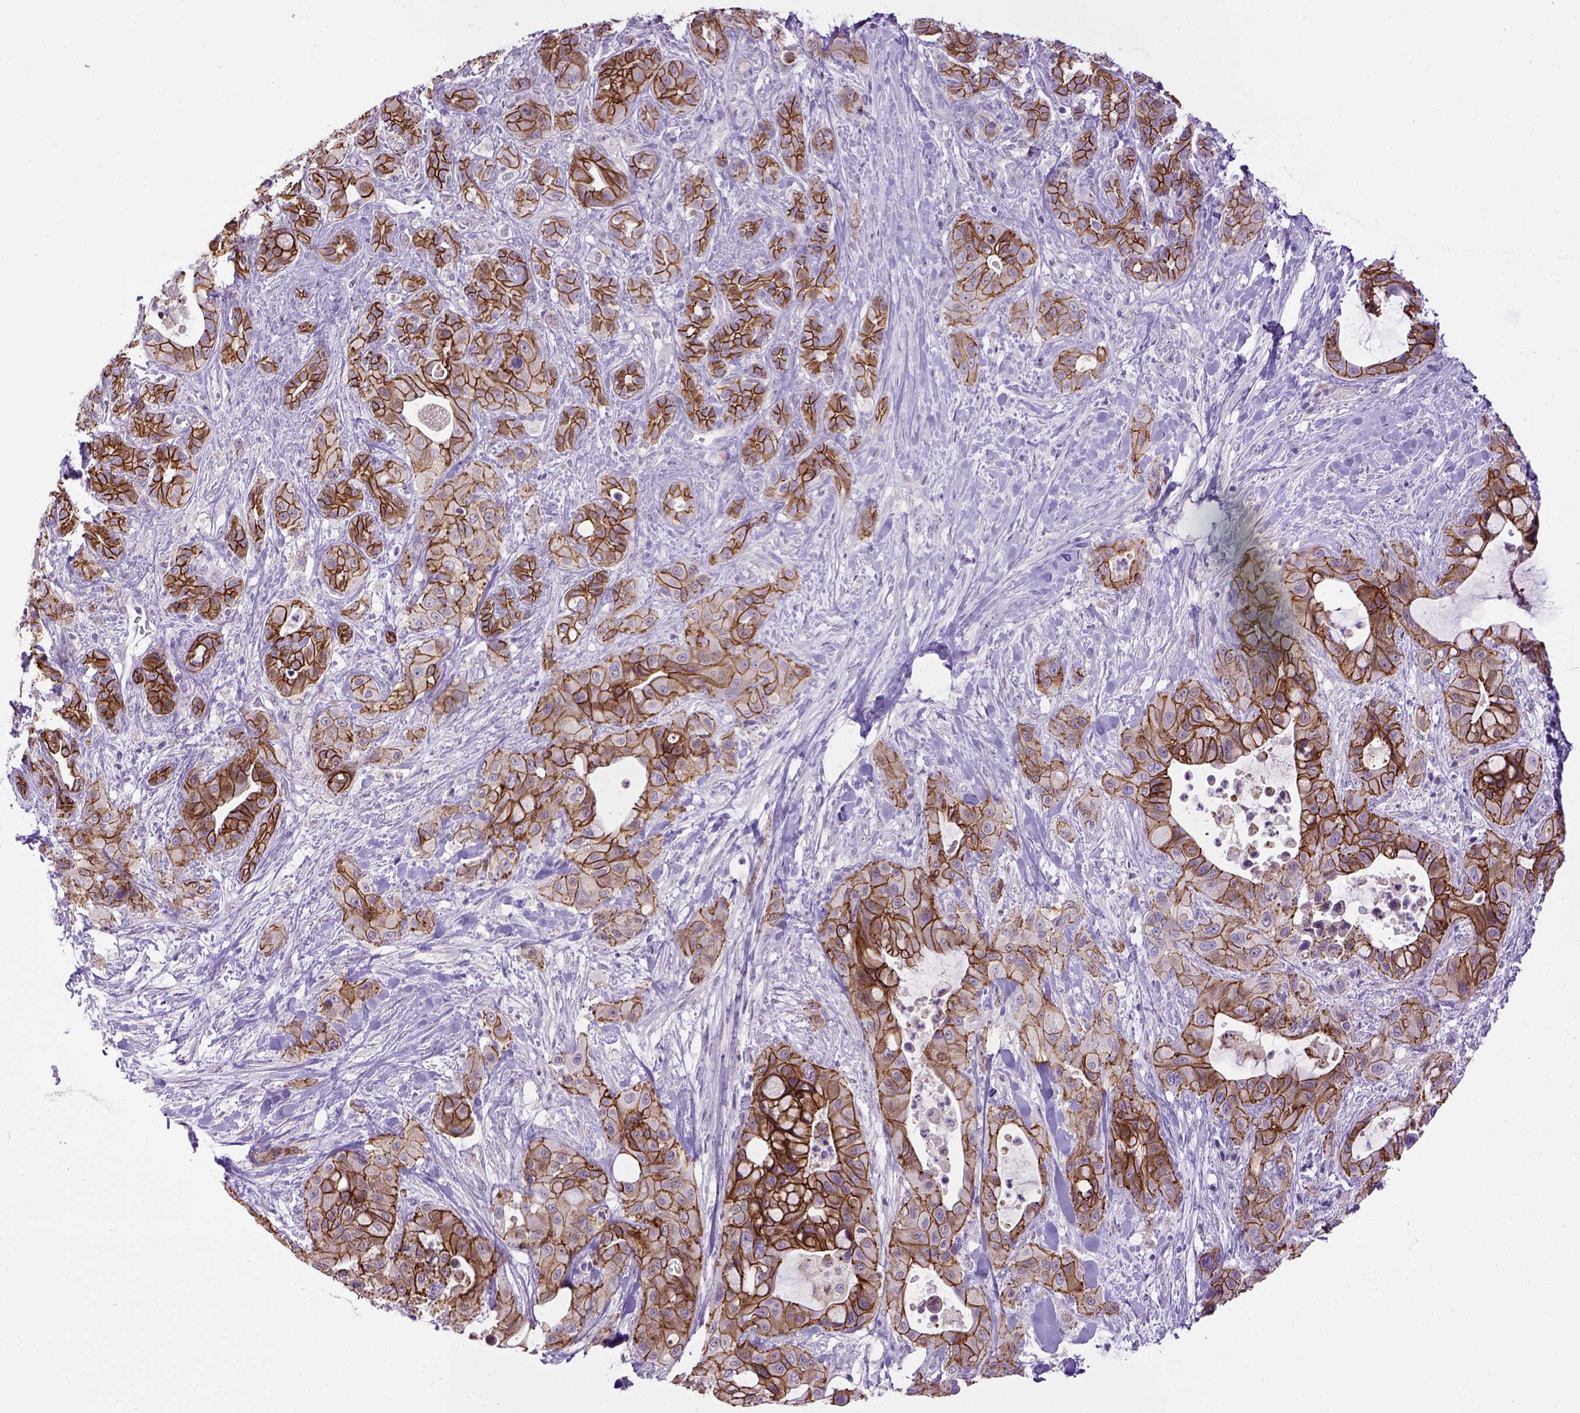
{"staining": {"intensity": "strong", "quantity": "25%-75%", "location": "cytoplasmic/membranous"}, "tissue": "pancreatic cancer", "cell_type": "Tumor cells", "image_type": "cancer", "snomed": [{"axis": "morphology", "description": "Adenocarcinoma, NOS"}, {"axis": "topography", "description": "Pancreas"}], "caption": "Adenocarcinoma (pancreatic) stained with DAB (3,3'-diaminobenzidine) immunohistochemistry (IHC) exhibits high levels of strong cytoplasmic/membranous positivity in about 25%-75% of tumor cells.", "gene": "CDH1", "patient": {"sex": "male", "age": 71}}